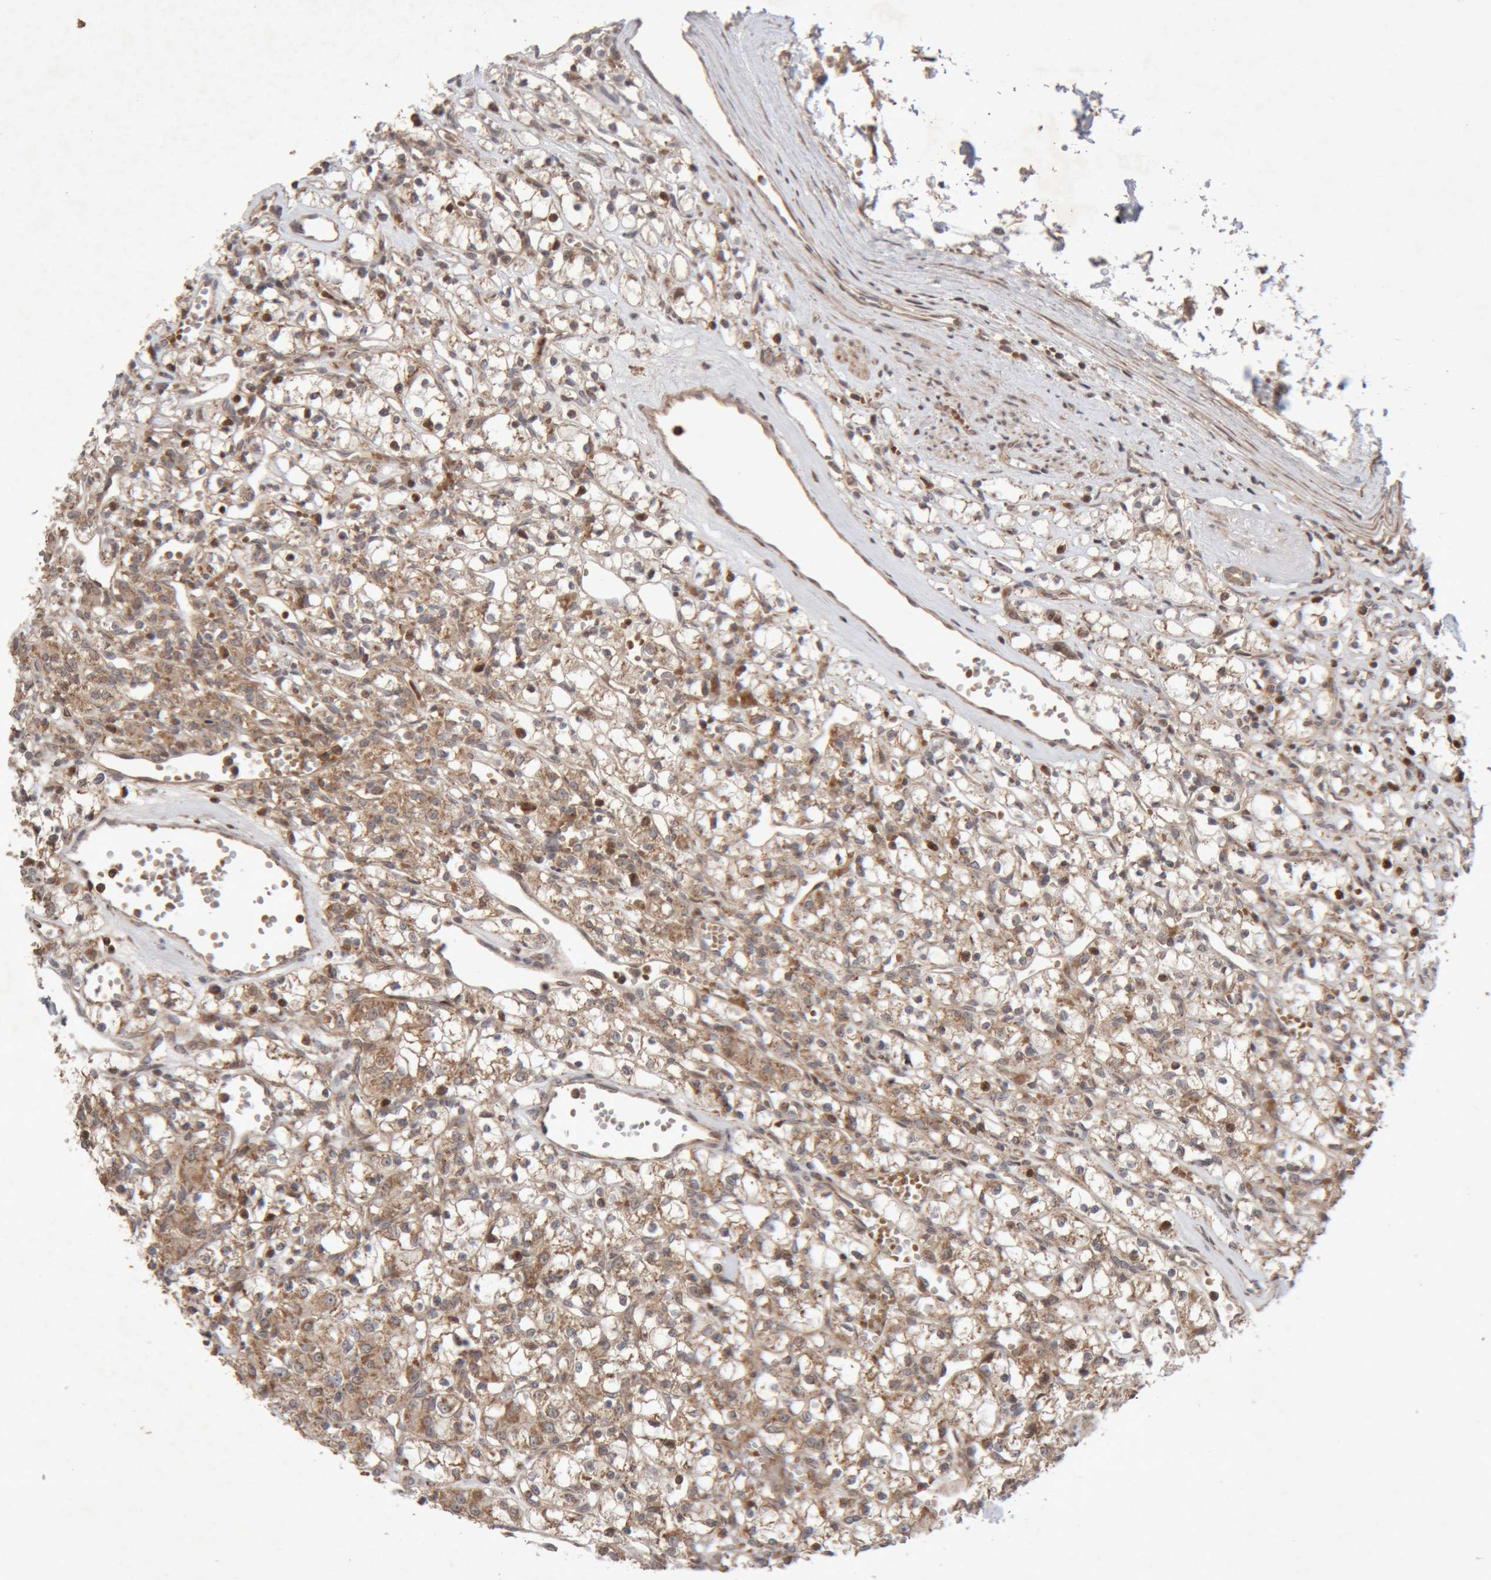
{"staining": {"intensity": "moderate", "quantity": ">75%", "location": "cytoplasmic/membranous"}, "tissue": "renal cancer", "cell_type": "Tumor cells", "image_type": "cancer", "snomed": [{"axis": "morphology", "description": "Adenocarcinoma, NOS"}, {"axis": "topography", "description": "Kidney"}], "caption": "Immunohistochemistry photomicrograph of human renal cancer stained for a protein (brown), which shows medium levels of moderate cytoplasmic/membranous positivity in approximately >75% of tumor cells.", "gene": "KIF21B", "patient": {"sex": "female", "age": 59}}